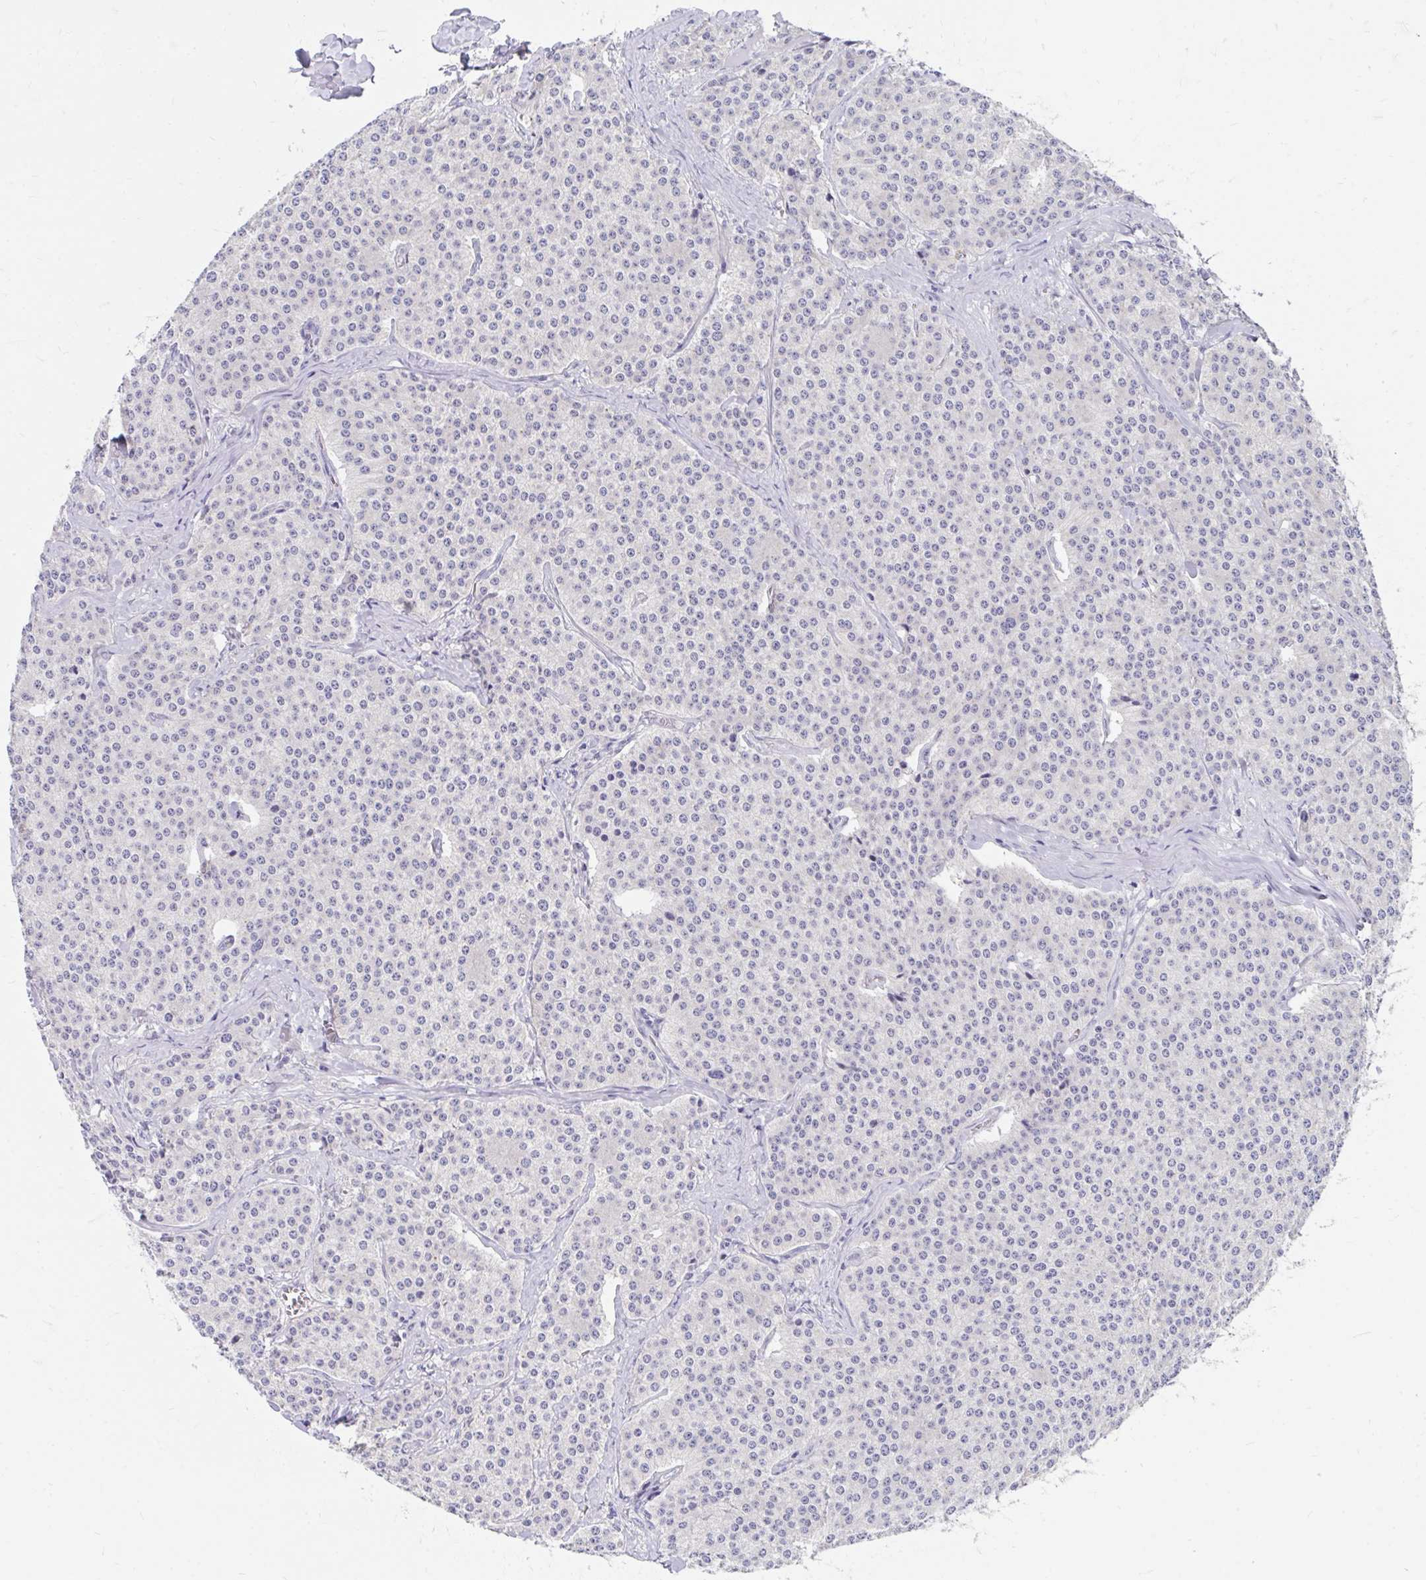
{"staining": {"intensity": "negative", "quantity": "none", "location": "none"}, "tissue": "carcinoid", "cell_type": "Tumor cells", "image_type": "cancer", "snomed": [{"axis": "morphology", "description": "Carcinoid, malignant, NOS"}, {"axis": "topography", "description": "Small intestine"}], "caption": "Malignant carcinoid was stained to show a protein in brown. There is no significant expression in tumor cells.", "gene": "FHIP1B", "patient": {"sex": "female", "age": 64}}